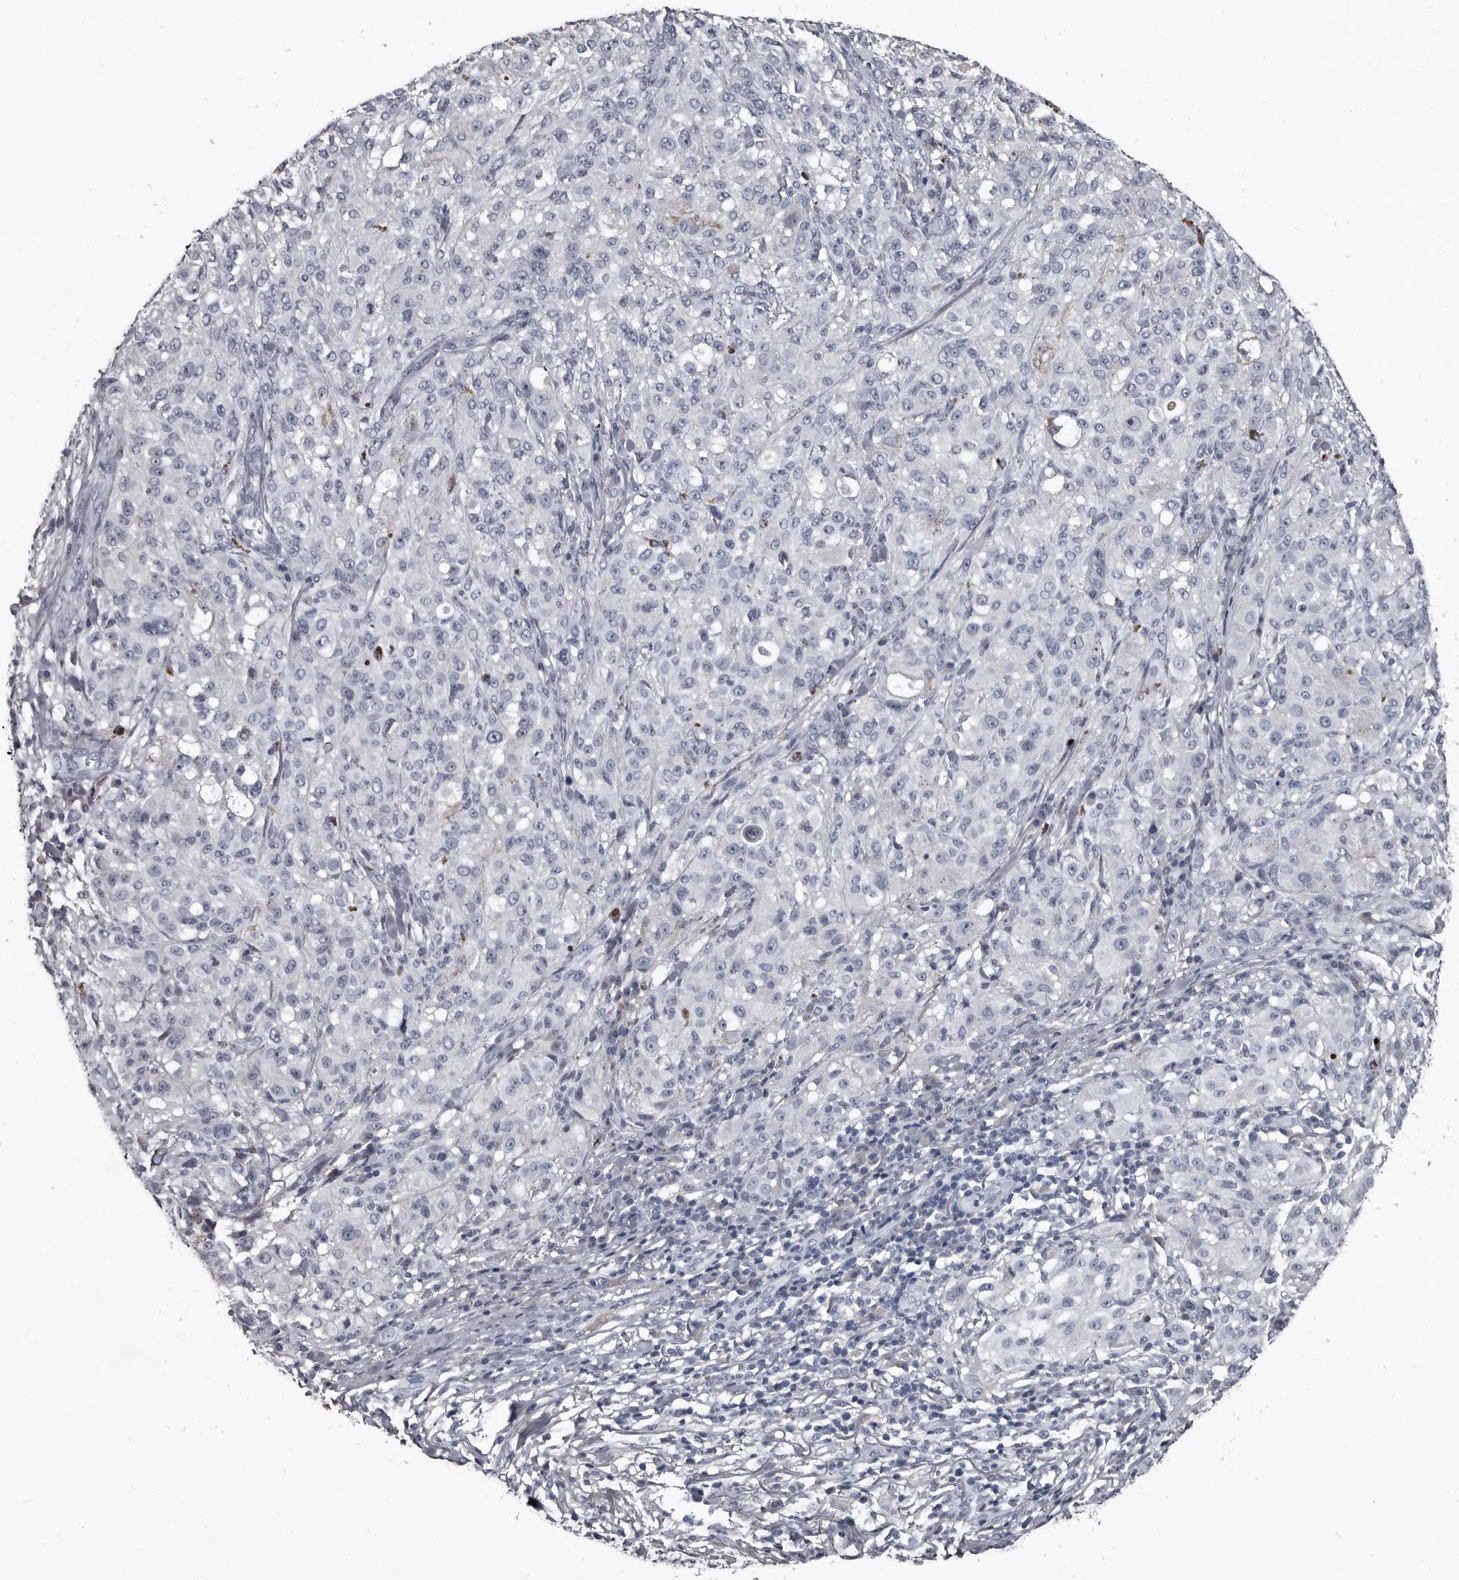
{"staining": {"intensity": "weak", "quantity": "<25%", "location": "cytoplasmic/membranous"}, "tissue": "melanoma", "cell_type": "Tumor cells", "image_type": "cancer", "snomed": [{"axis": "morphology", "description": "Necrosis, NOS"}, {"axis": "morphology", "description": "Malignant melanoma, NOS"}, {"axis": "topography", "description": "Skin"}], "caption": "High magnification brightfield microscopy of malignant melanoma stained with DAB (brown) and counterstained with hematoxylin (blue): tumor cells show no significant staining.", "gene": "GREB1", "patient": {"sex": "female", "age": 87}}